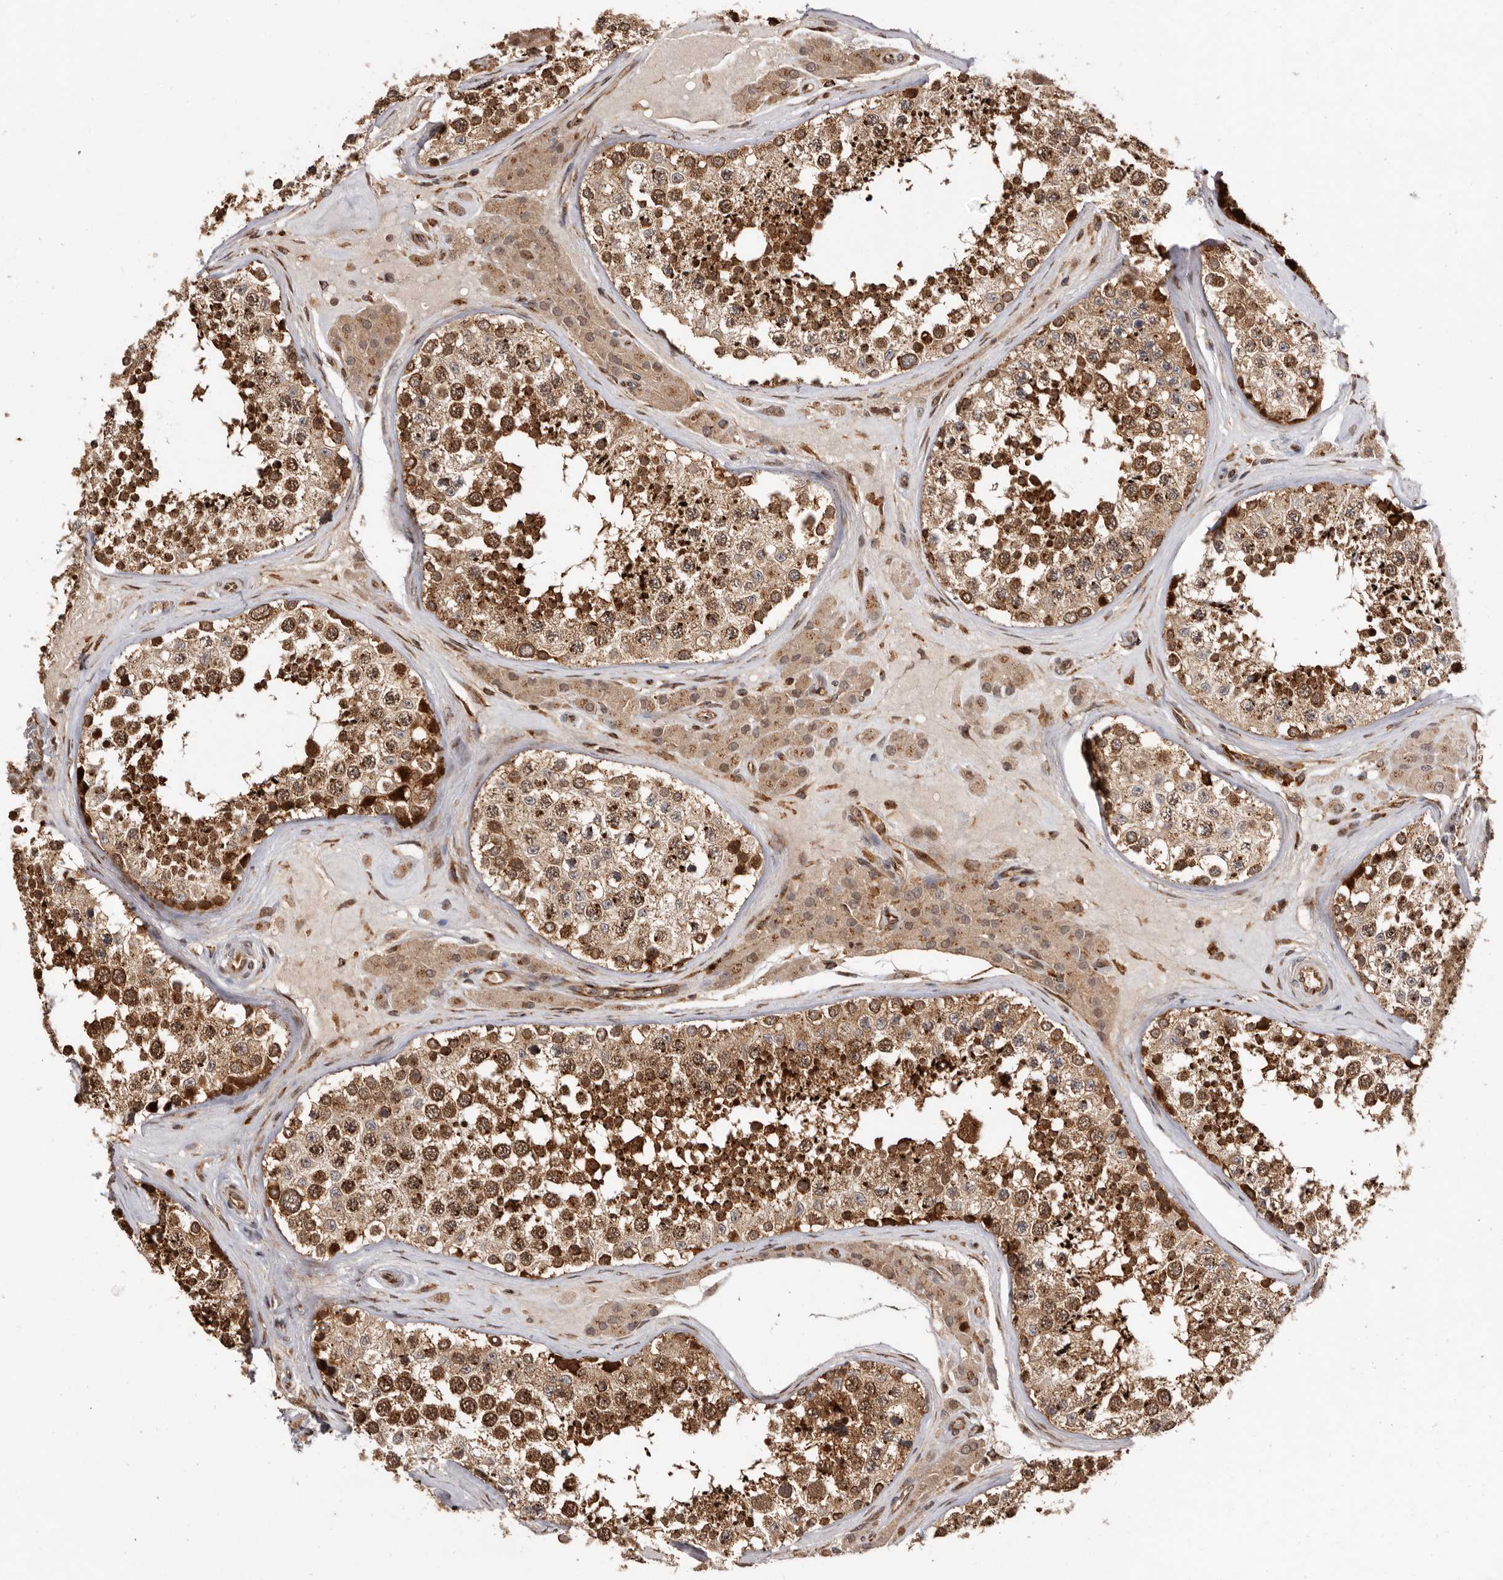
{"staining": {"intensity": "strong", "quantity": ">75%", "location": "cytoplasmic/membranous,nuclear"}, "tissue": "testis", "cell_type": "Cells in seminiferous ducts", "image_type": "normal", "snomed": [{"axis": "morphology", "description": "Normal tissue, NOS"}, {"axis": "topography", "description": "Testis"}], "caption": "Cells in seminiferous ducts show high levels of strong cytoplasmic/membranous,nuclear positivity in about >75% of cells in normal testis.", "gene": "GPR27", "patient": {"sex": "male", "age": 46}}